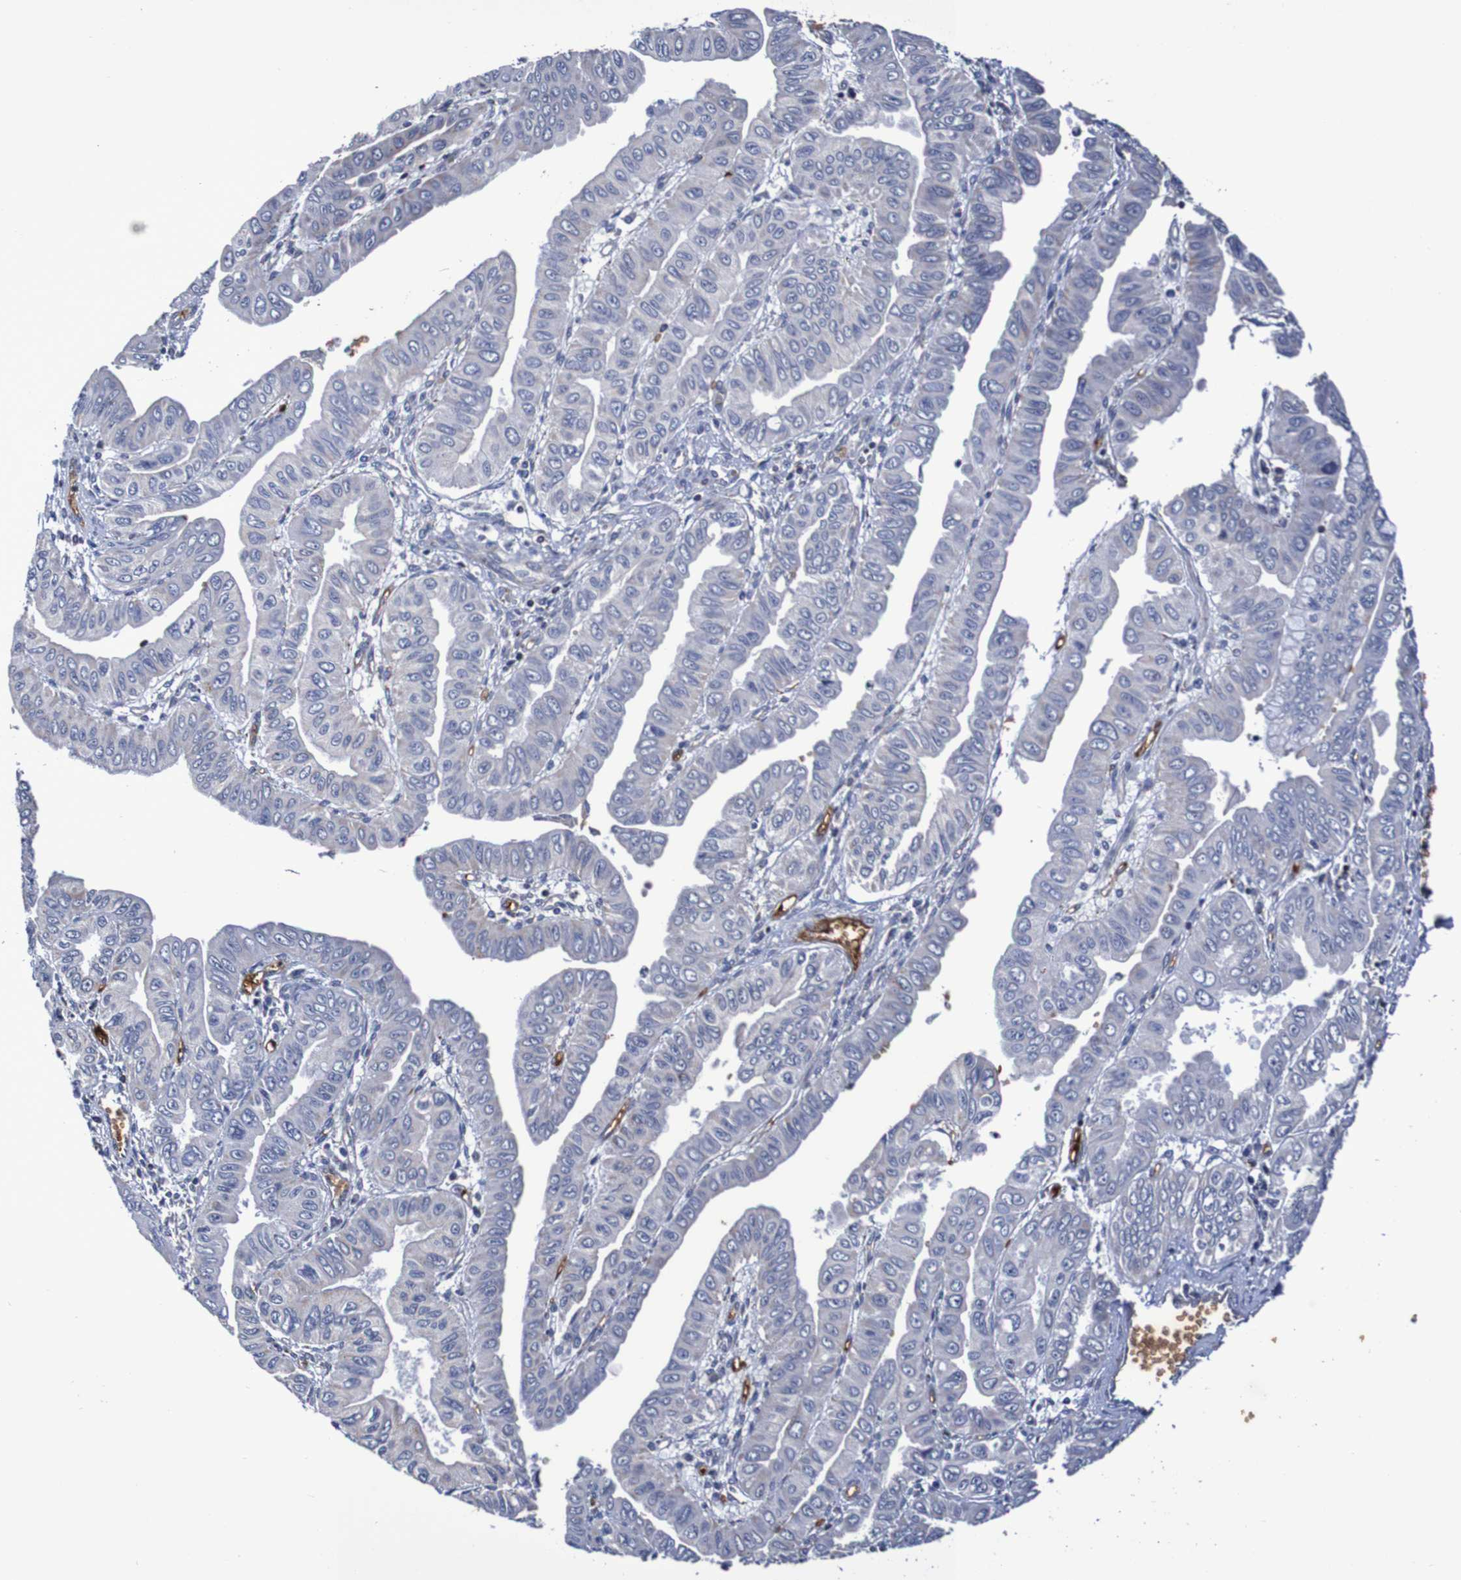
{"staining": {"intensity": "moderate", "quantity": "<25%", "location": "cytoplasmic/membranous"}, "tissue": "pancreatic cancer", "cell_type": "Tumor cells", "image_type": "cancer", "snomed": [{"axis": "morphology", "description": "Normal tissue, NOS"}, {"axis": "topography", "description": "Lymph node"}], "caption": "DAB immunohistochemical staining of human pancreatic cancer reveals moderate cytoplasmic/membranous protein expression in approximately <25% of tumor cells.", "gene": "WNT4", "patient": {"sex": "male", "age": 50}}